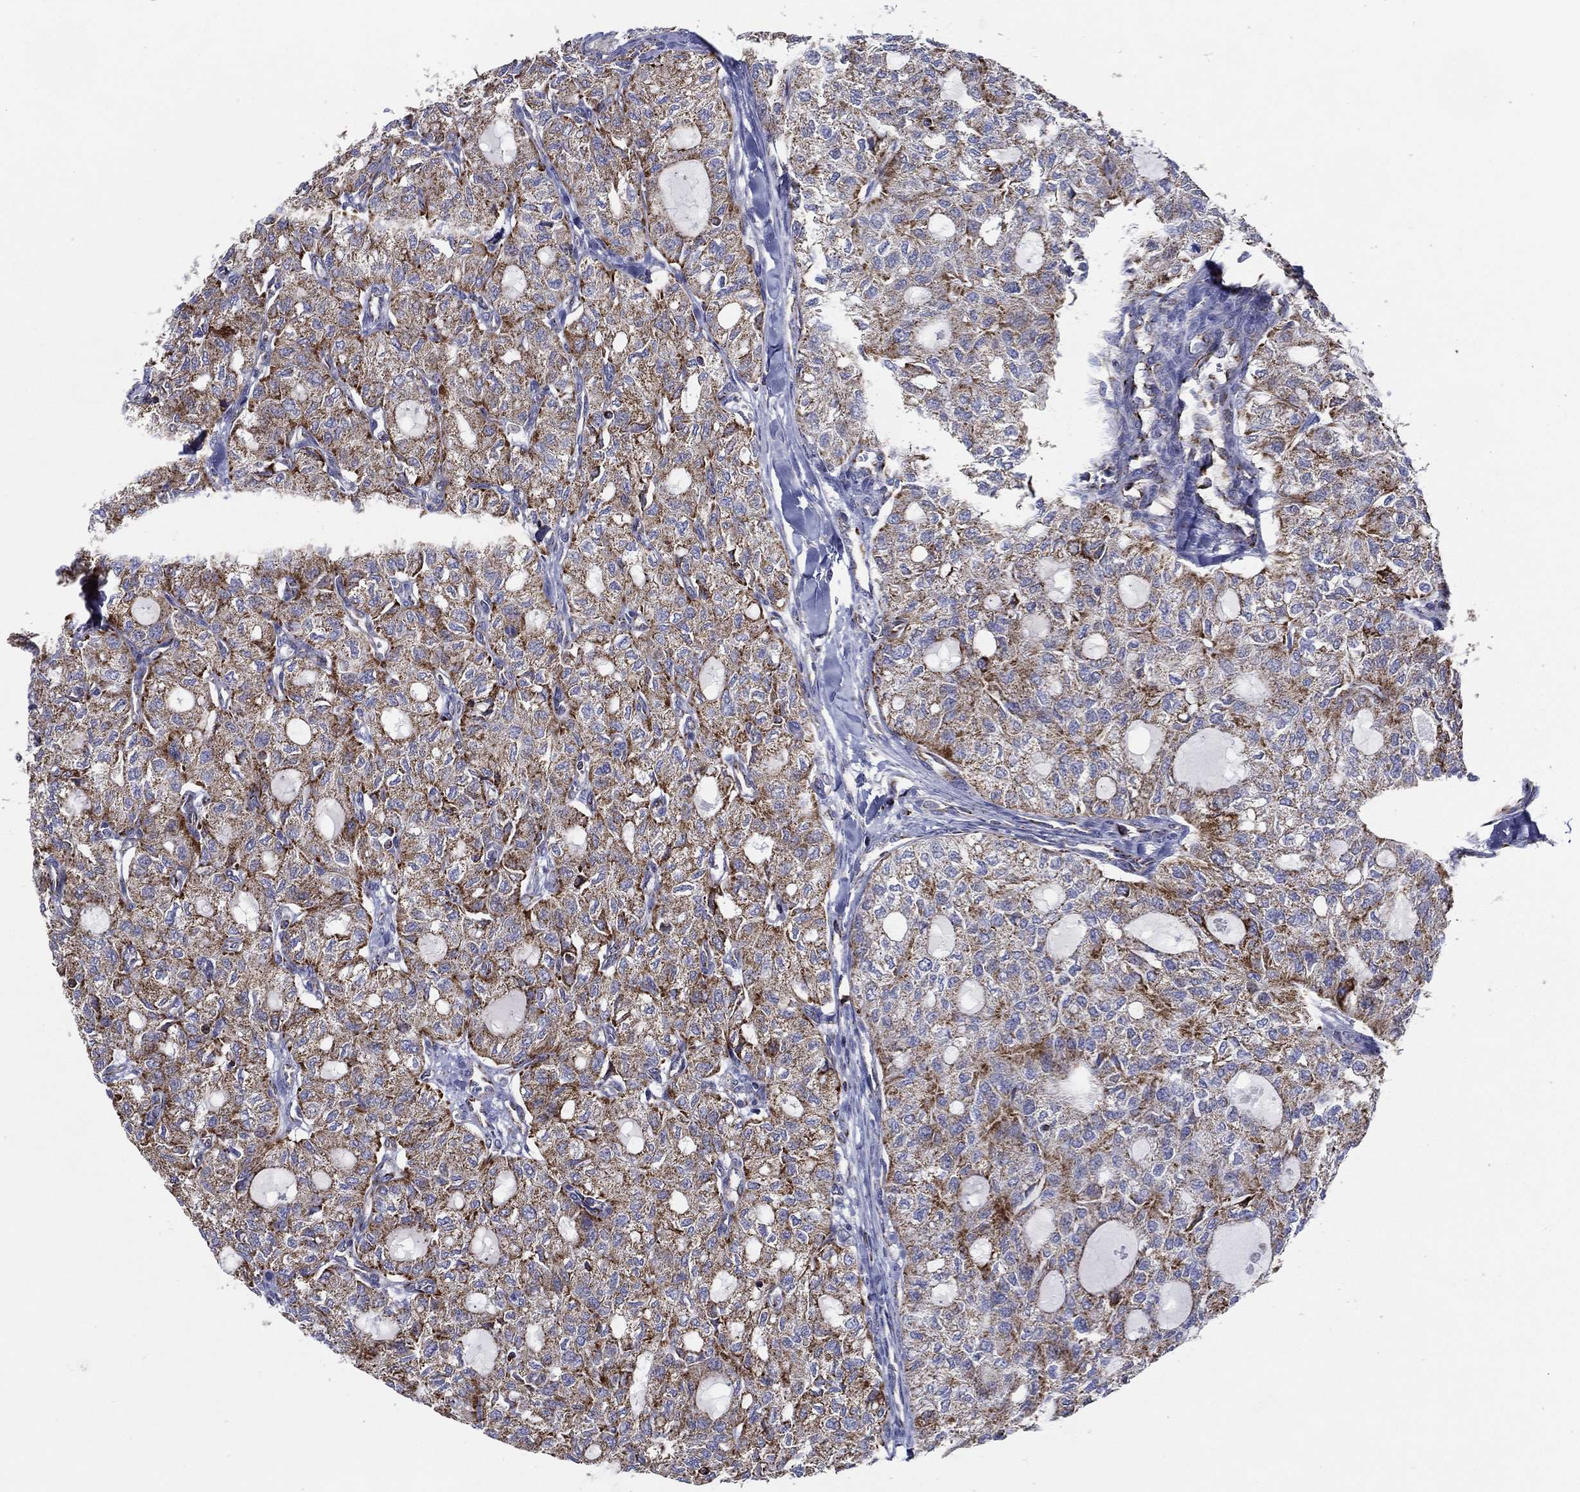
{"staining": {"intensity": "strong", "quantity": "25%-75%", "location": "cytoplasmic/membranous"}, "tissue": "thyroid cancer", "cell_type": "Tumor cells", "image_type": "cancer", "snomed": [{"axis": "morphology", "description": "Follicular adenoma carcinoma, NOS"}, {"axis": "topography", "description": "Thyroid gland"}], "caption": "Tumor cells display high levels of strong cytoplasmic/membranous staining in about 25%-75% of cells in human follicular adenoma carcinoma (thyroid).", "gene": "SFXN1", "patient": {"sex": "male", "age": 75}}